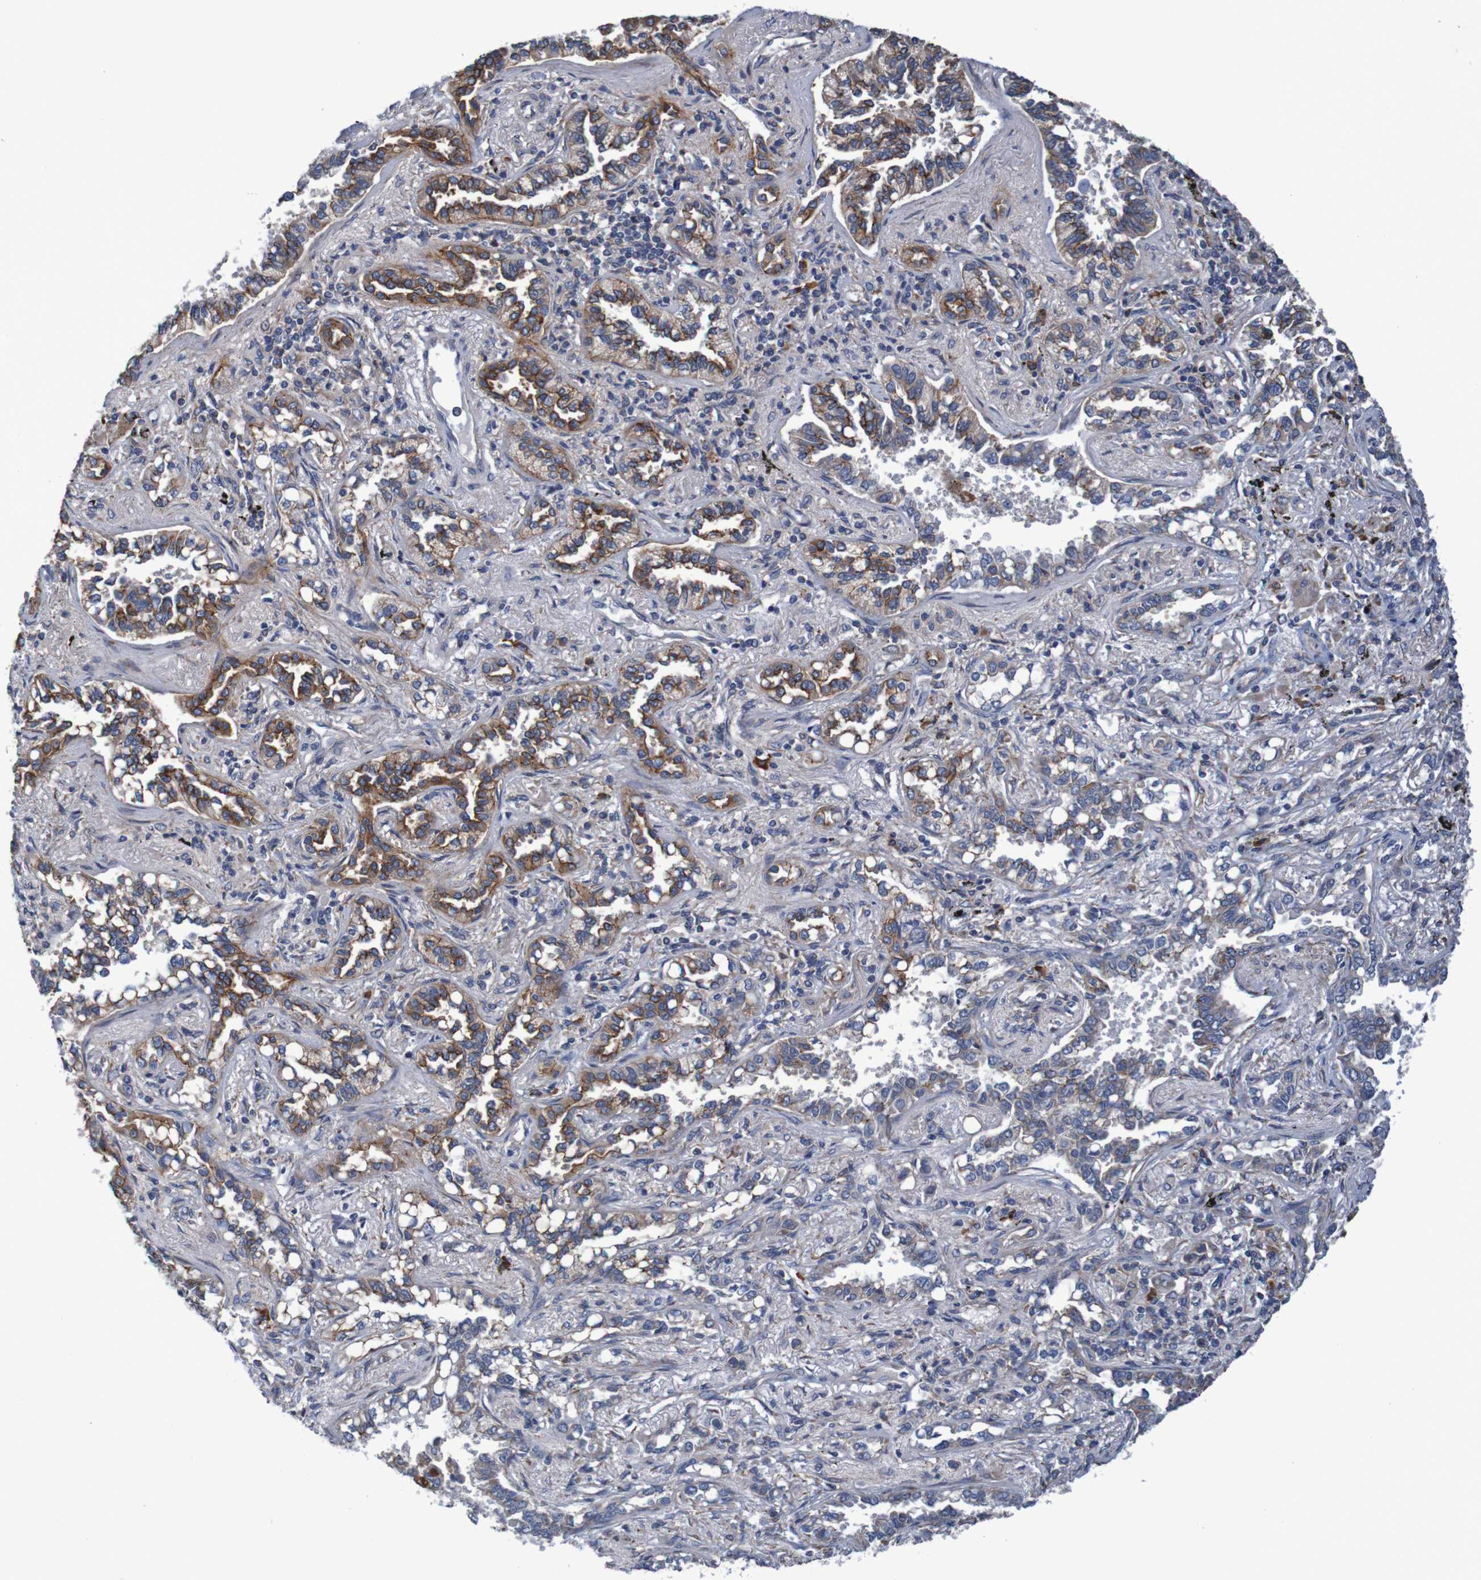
{"staining": {"intensity": "moderate", "quantity": ">75%", "location": "cytoplasmic/membranous"}, "tissue": "lung cancer", "cell_type": "Tumor cells", "image_type": "cancer", "snomed": [{"axis": "morphology", "description": "Normal tissue, NOS"}, {"axis": "morphology", "description": "Adenocarcinoma, NOS"}, {"axis": "topography", "description": "Lung"}], "caption": "There is medium levels of moderate cytoplasmic/membranous staining in tumor cells of adenocarcinoma (lung), as demonstrated by immunohistochemical staining (brown color).", "gene": "CLDN18", "patient": {"sex": "male", "age": 59}}